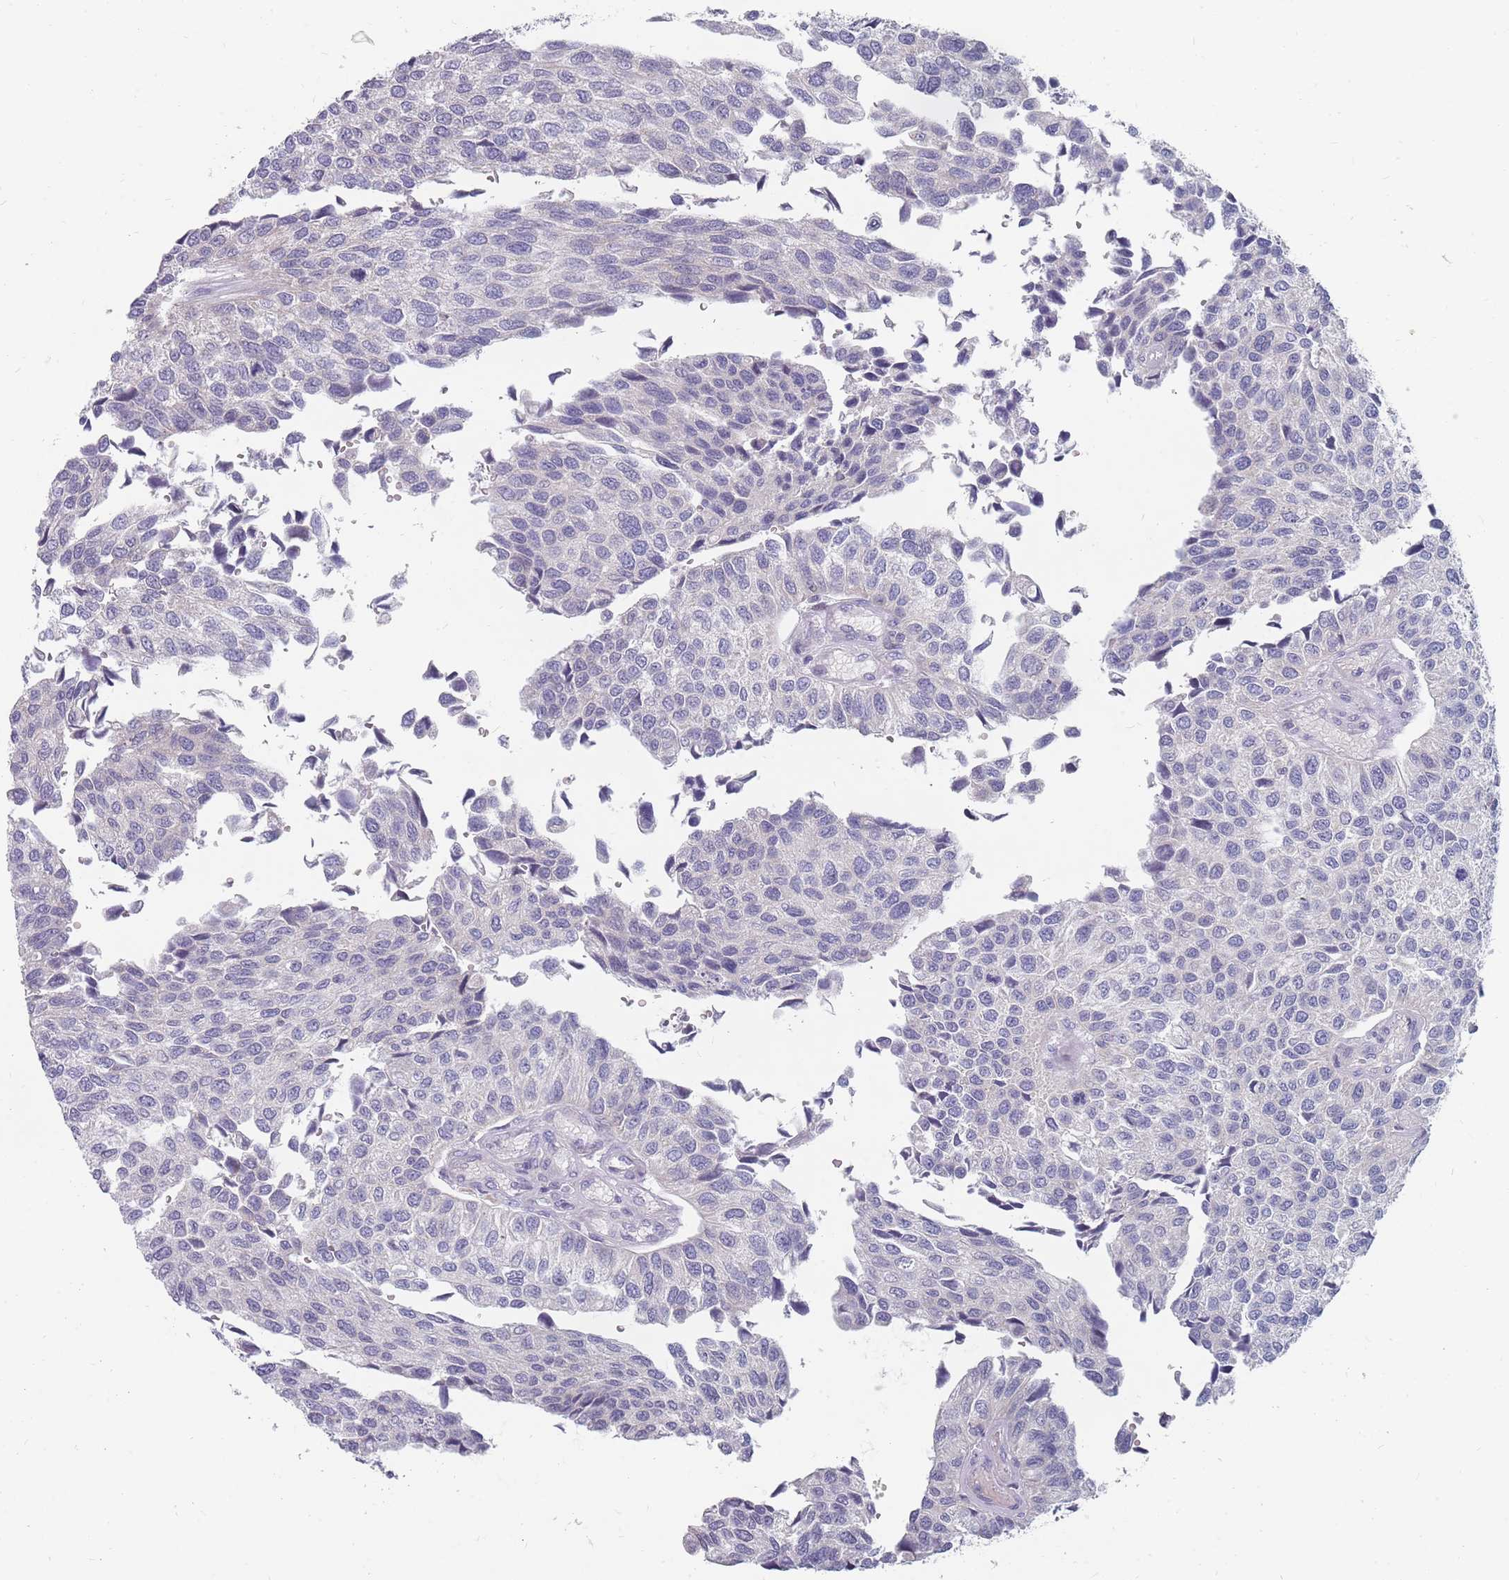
{"staining": {"intensity": "negative", "quantity": "none", "location": "none"}, "tissue": "urothelial cancer", "cell_type": "Tumor cells", "image_type": "cancer", "snomed": [{"axis": "morphology", "description": "Urothelial carcinoma, NOS"}, {"axis": "topography", "description": "Urinary bladder"}], "caption": "Immunohistochemical staining of human urothelial cancer reveals no significant staining in tumor cells.", "gene": "CMTR2", "patient": {"sex": "male", "age": 55}}